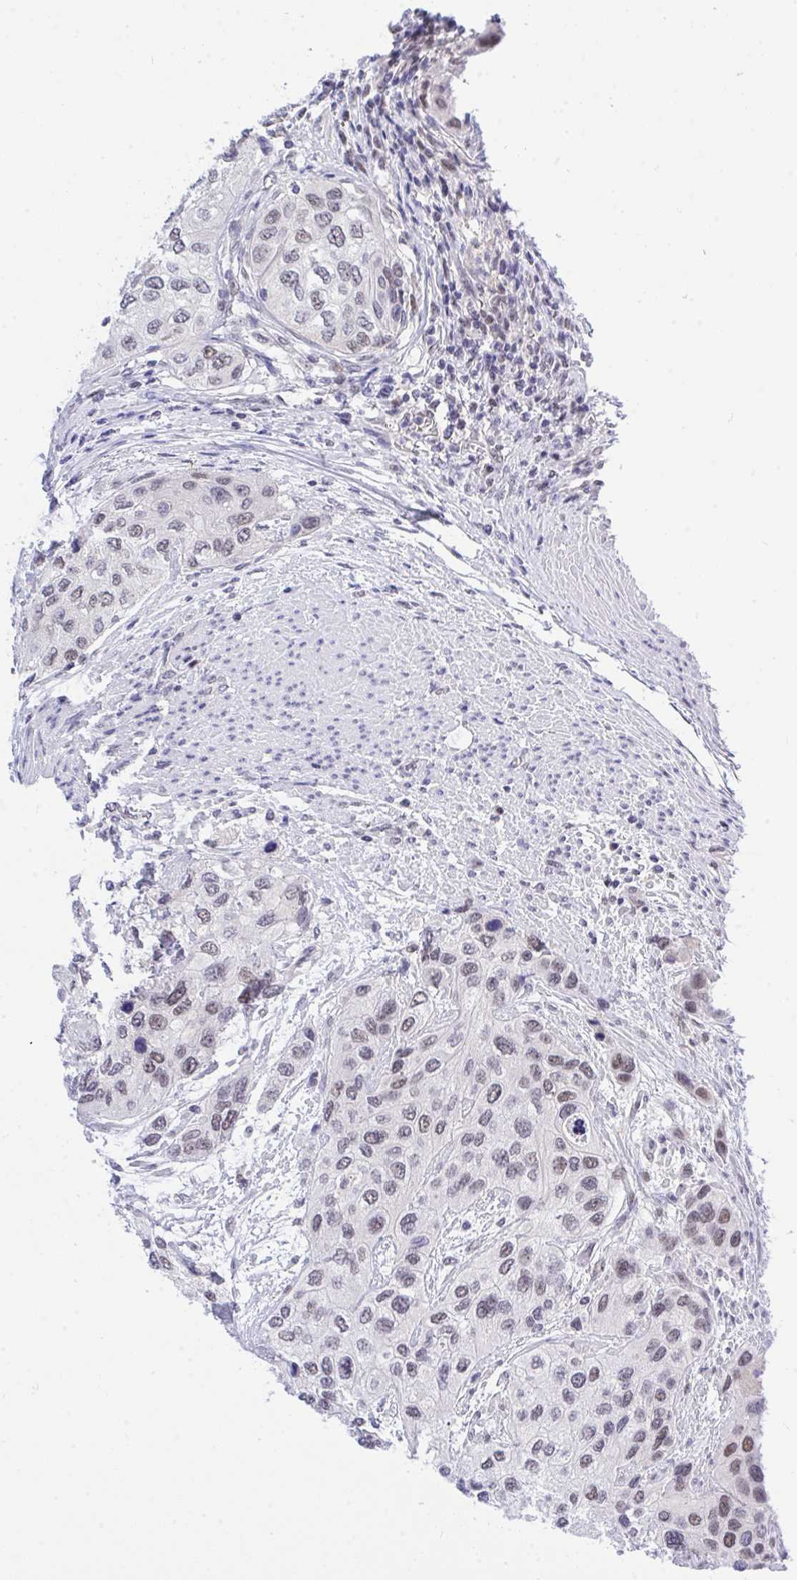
{"staining": {"intensity": "weak", "quantity": ">75%", "location": "nuclear"}, "tissue": "urothelial cancer", "cell_type": "Tumor cells", "image_type": "cancer", "snomed": [{"axis": "morphology", "description": "Normal tissue, NOS"}, {"axis": "morphology", "description": "Urothelial carcinoma, High grade"}, {"axis": "topography", "description": "Vascular tissue"}, {"axis": "topography", "description": "Urinary bladder"}], "caption": "Urothelial carcinoma (high-grade) stained for a protein (brown) displays weak nuclear positive staining in approximately >75% of tumor cells.", "gene": "THOP1", "patient": {"sex": "female", "age": 56}}